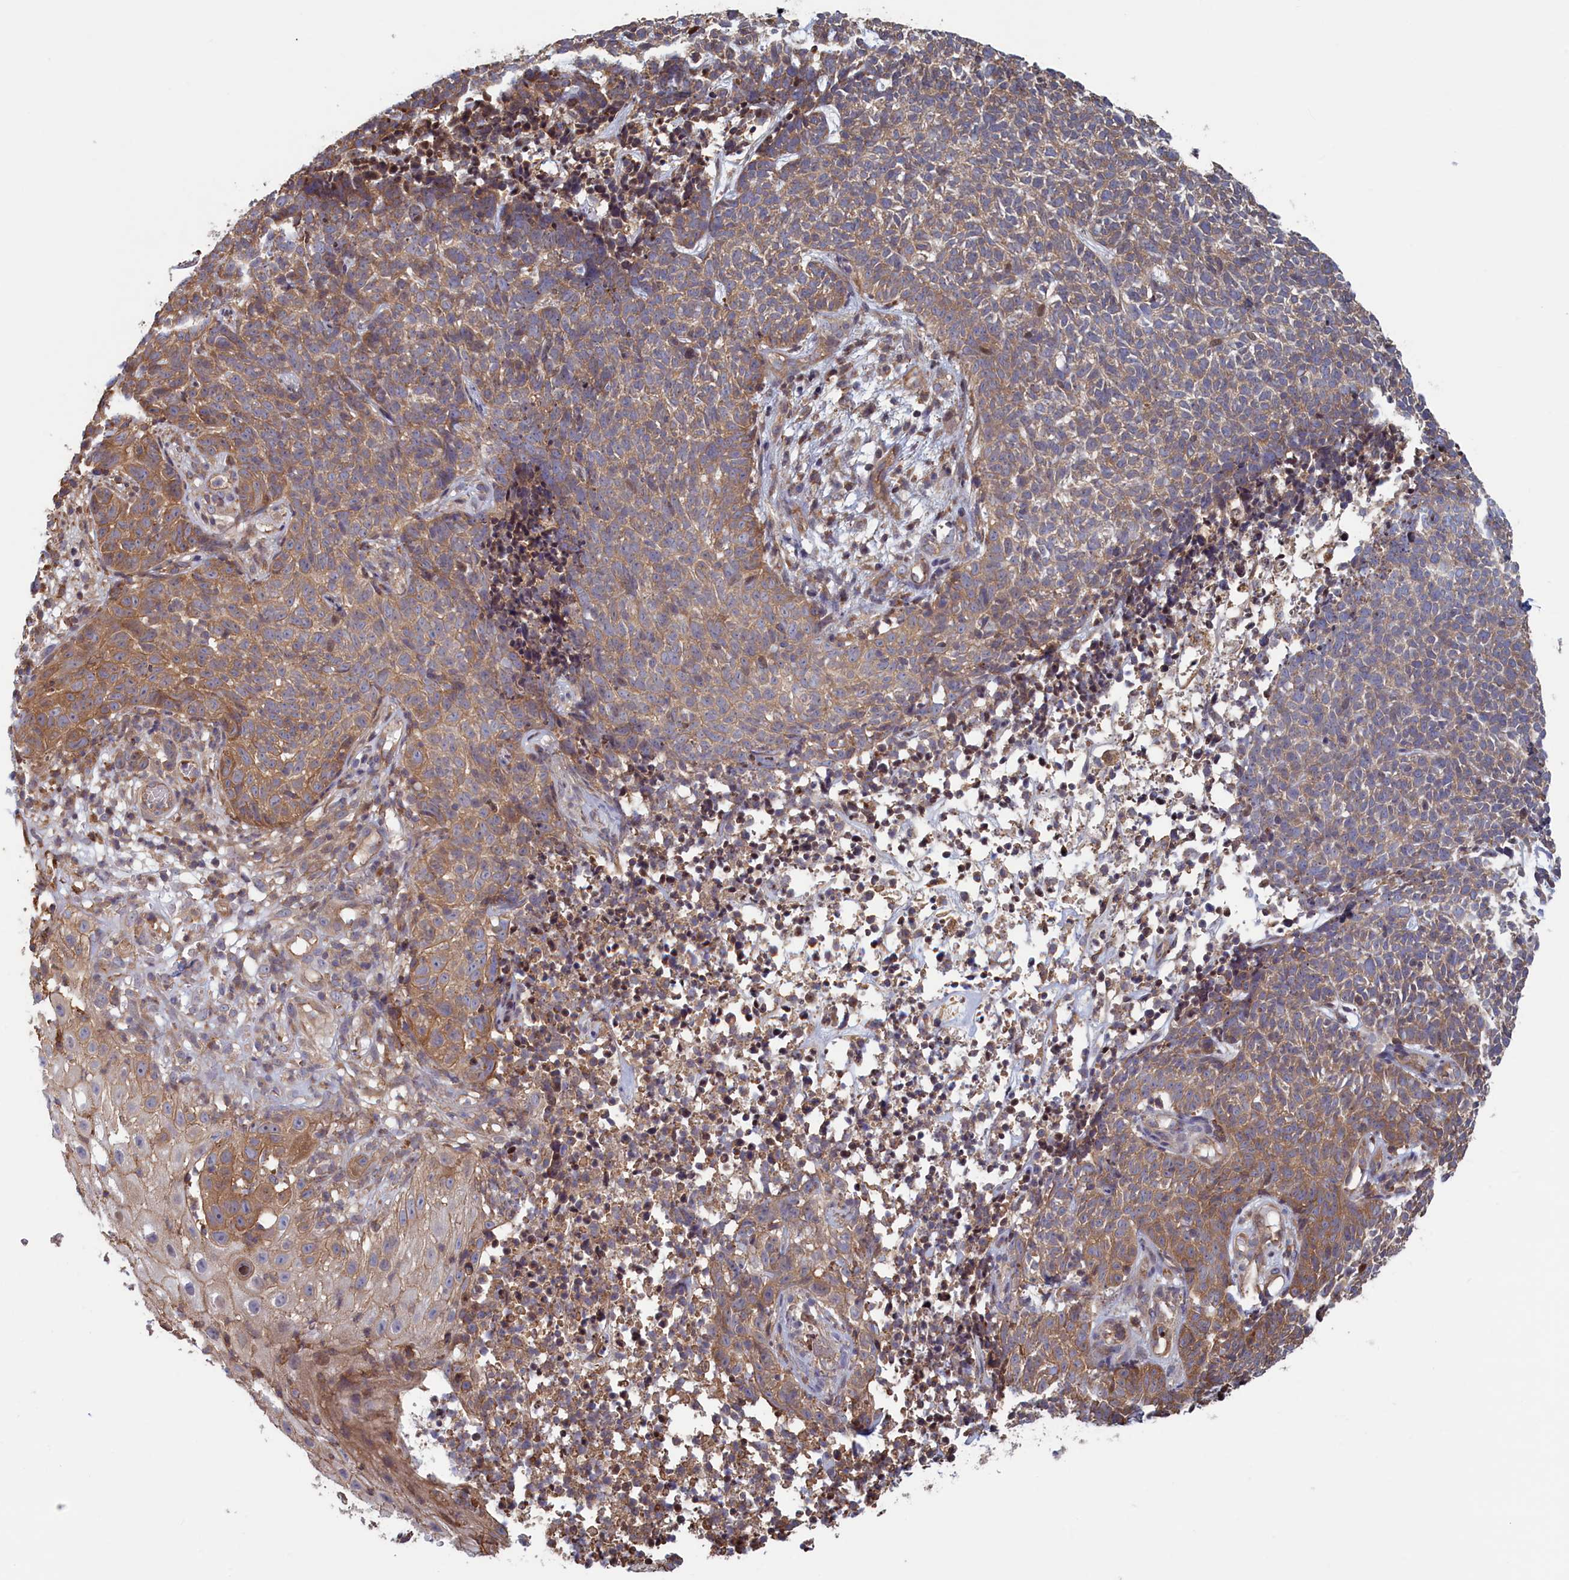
{"staining": {"intensity": "moderate", "quantity": ">75%", "location": "cytoplasmic/membranous"}, "tissue": "skin cancer", "cell_type": "Tumor cells", "image_type": "cancer", "snomed": [{"axis": "morphology", "description": "Basal cell carcinoma"}, {"axis": "topography", "description": "Skin"}], "caption": "The image displays staining of skin cancer, revealing moderate cytoplasmic/membranous protein expression (brown color) within tumor cells.", "gene": "RILPL1", "patient": {"sex": "female", "age": 84}}